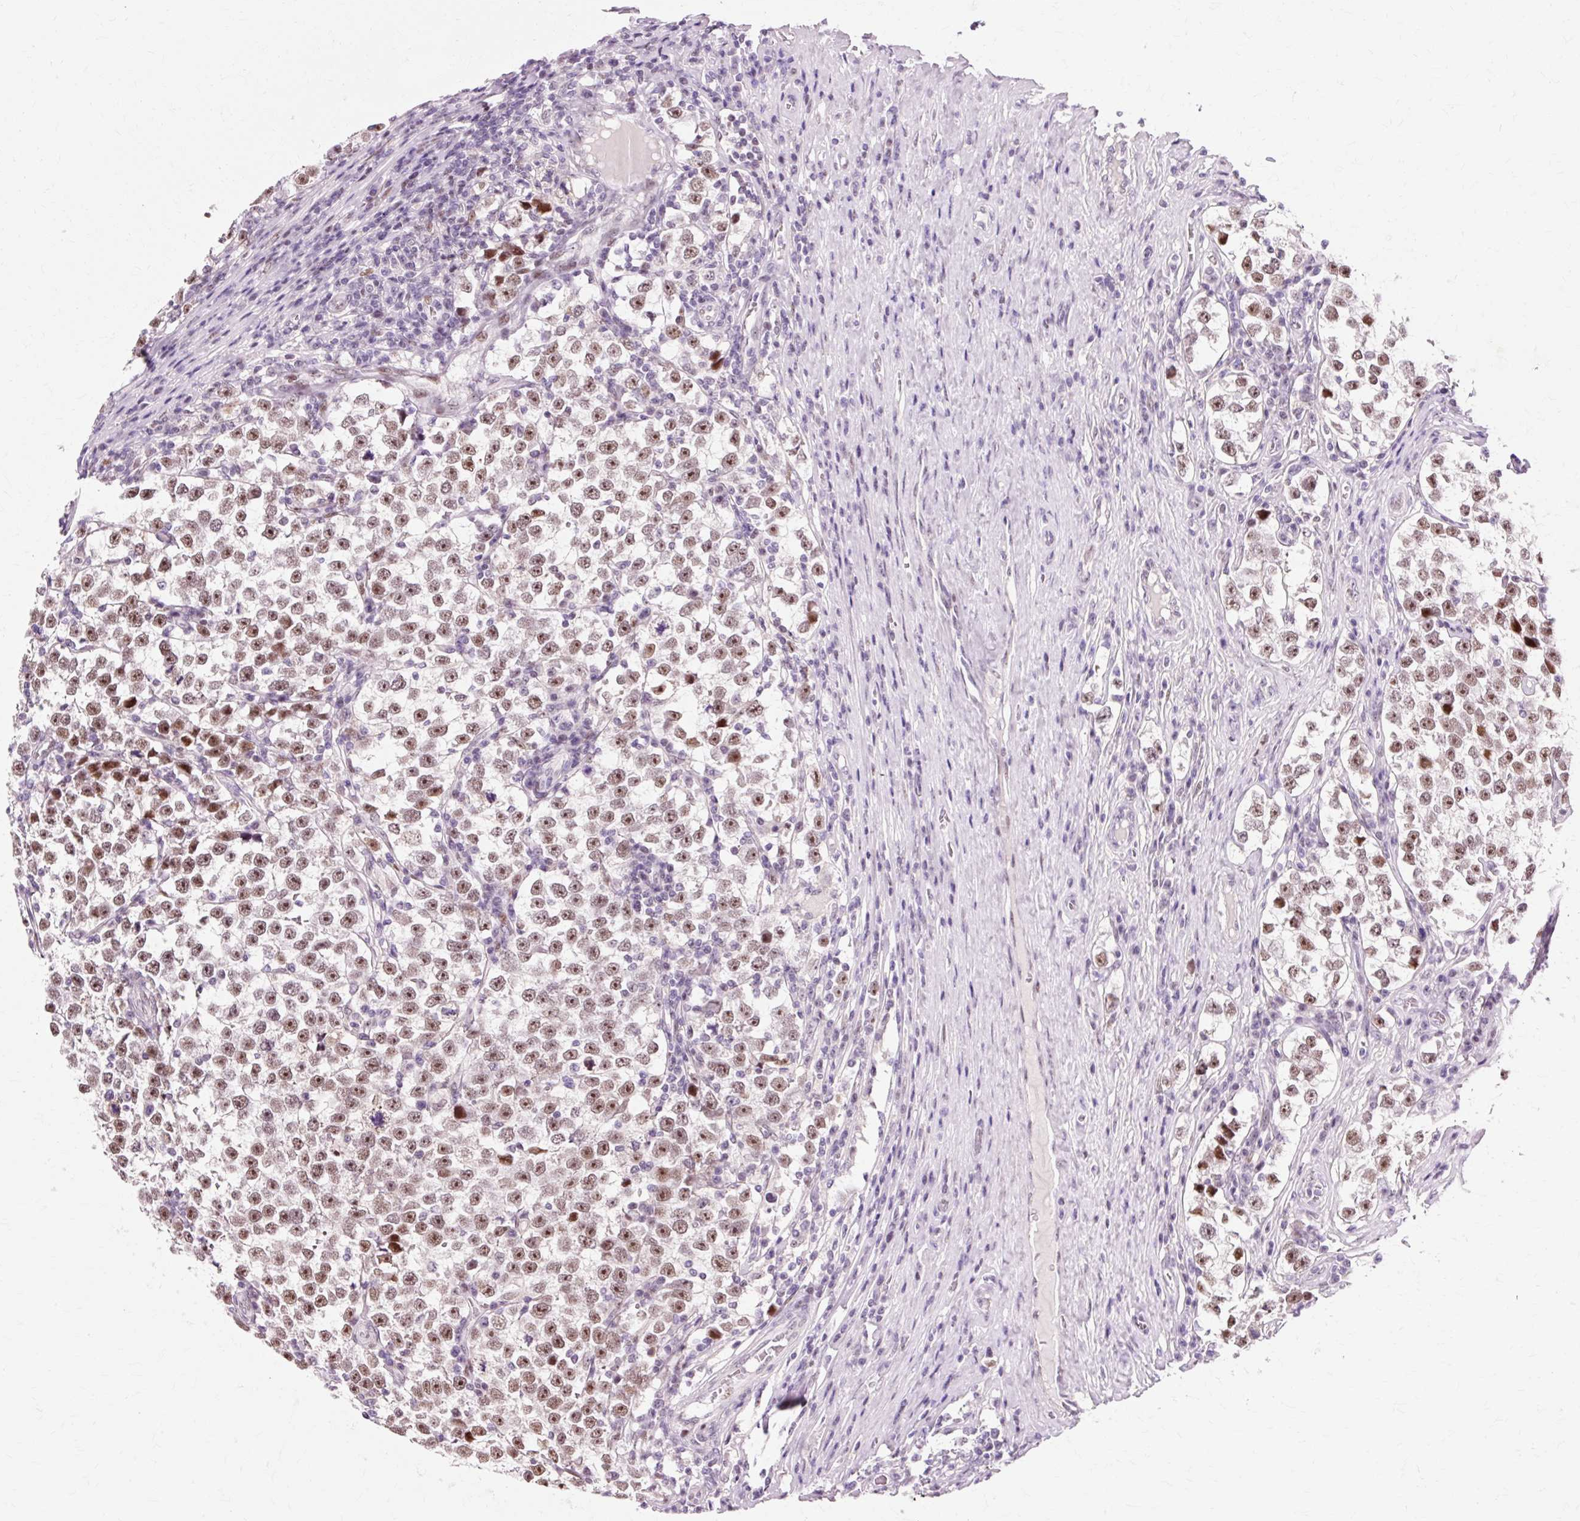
{"staining": {"intensity": "moderate", "quantity": ">75%", "location": "nuclear"}, "tissue": "testis cancer", "cell_type": "Tumor cells", "image_type": "cancer", "snomed": [{"axis": "morphology", "description": "Normal tissue, NOS"}, {"axis": "morphology", "description": "Seminoma, NOS"}, {"axis": "topography", "description": "Testis"}], "caption": "Immunohistochemistry (IHC) staining of testis cancer, which demonstrates medium levels of moderate nuclear expression in approximately >75% of tumor cells indicating moderate nuclear protein expression. The staining was performed using DAB (brown) for protein detection and nuclei were counterstained in hematoxylin (blue).", "gene": "MACROD2", "patient": {"sex": "male", "age": 43}}